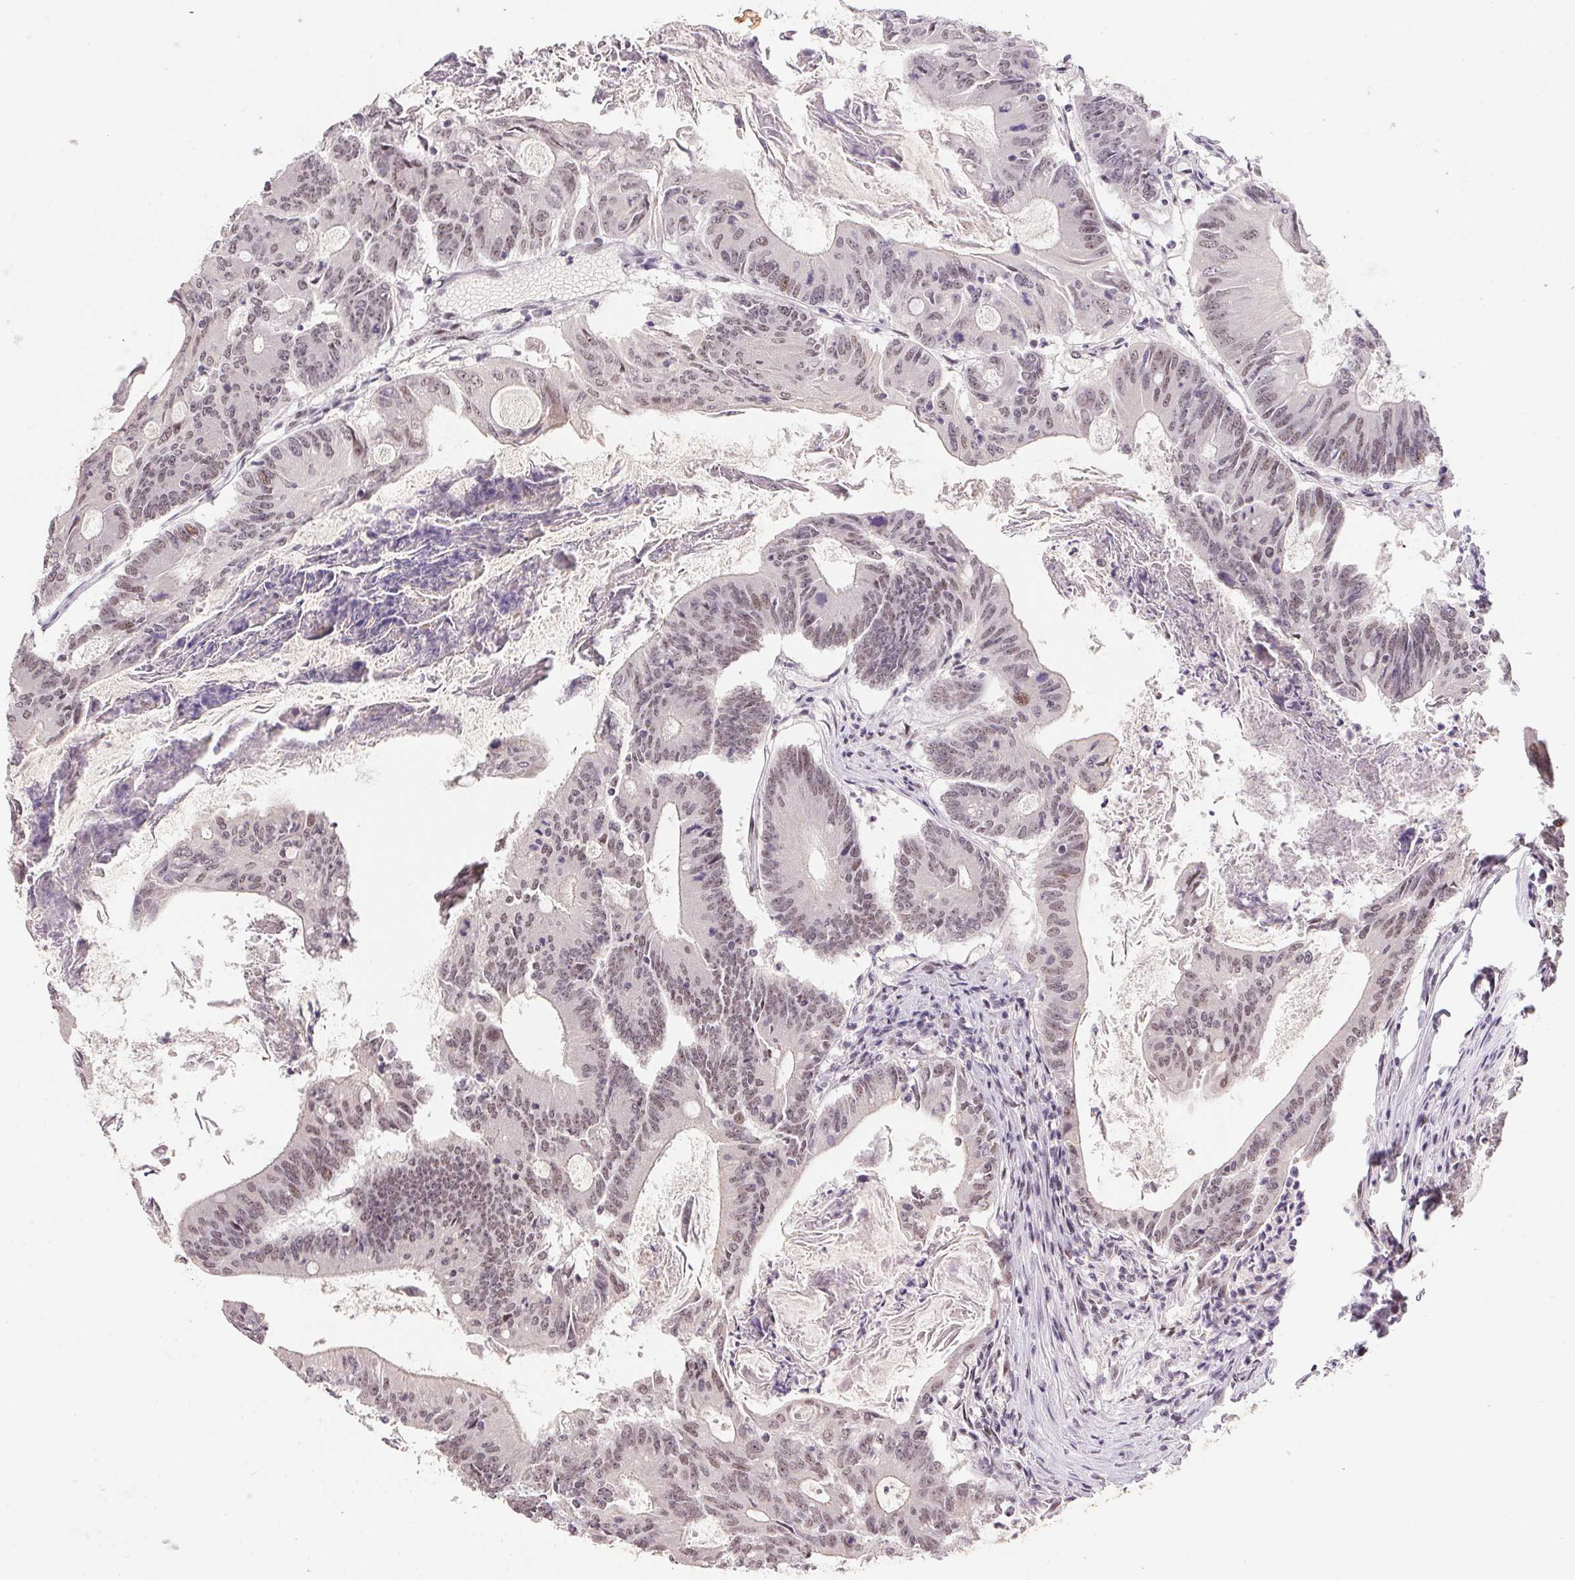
{"staining": {"intensity": "weak", "quantity": ">75%", "location": "nuclear"}, "tissue": "colorectal cancer", "cell_type": "Tumor cells", "image_type": "cancer", "snomed": [{"axis": "morphology", "description": "Adenocarcinoma, NOS"}, {"axis": "topography", "description": "Colon"}], "caption": "Immunohistochemistry (IHC) (DAB (3,3'-diaminobenzidine)) staining of human adenocarcinoma (colorectal) exhibits weak nuclear protein positivity in about >75% of tumor cells.", "gene": "KDM4D", "patient": {"sex": "female", "age": 70}}